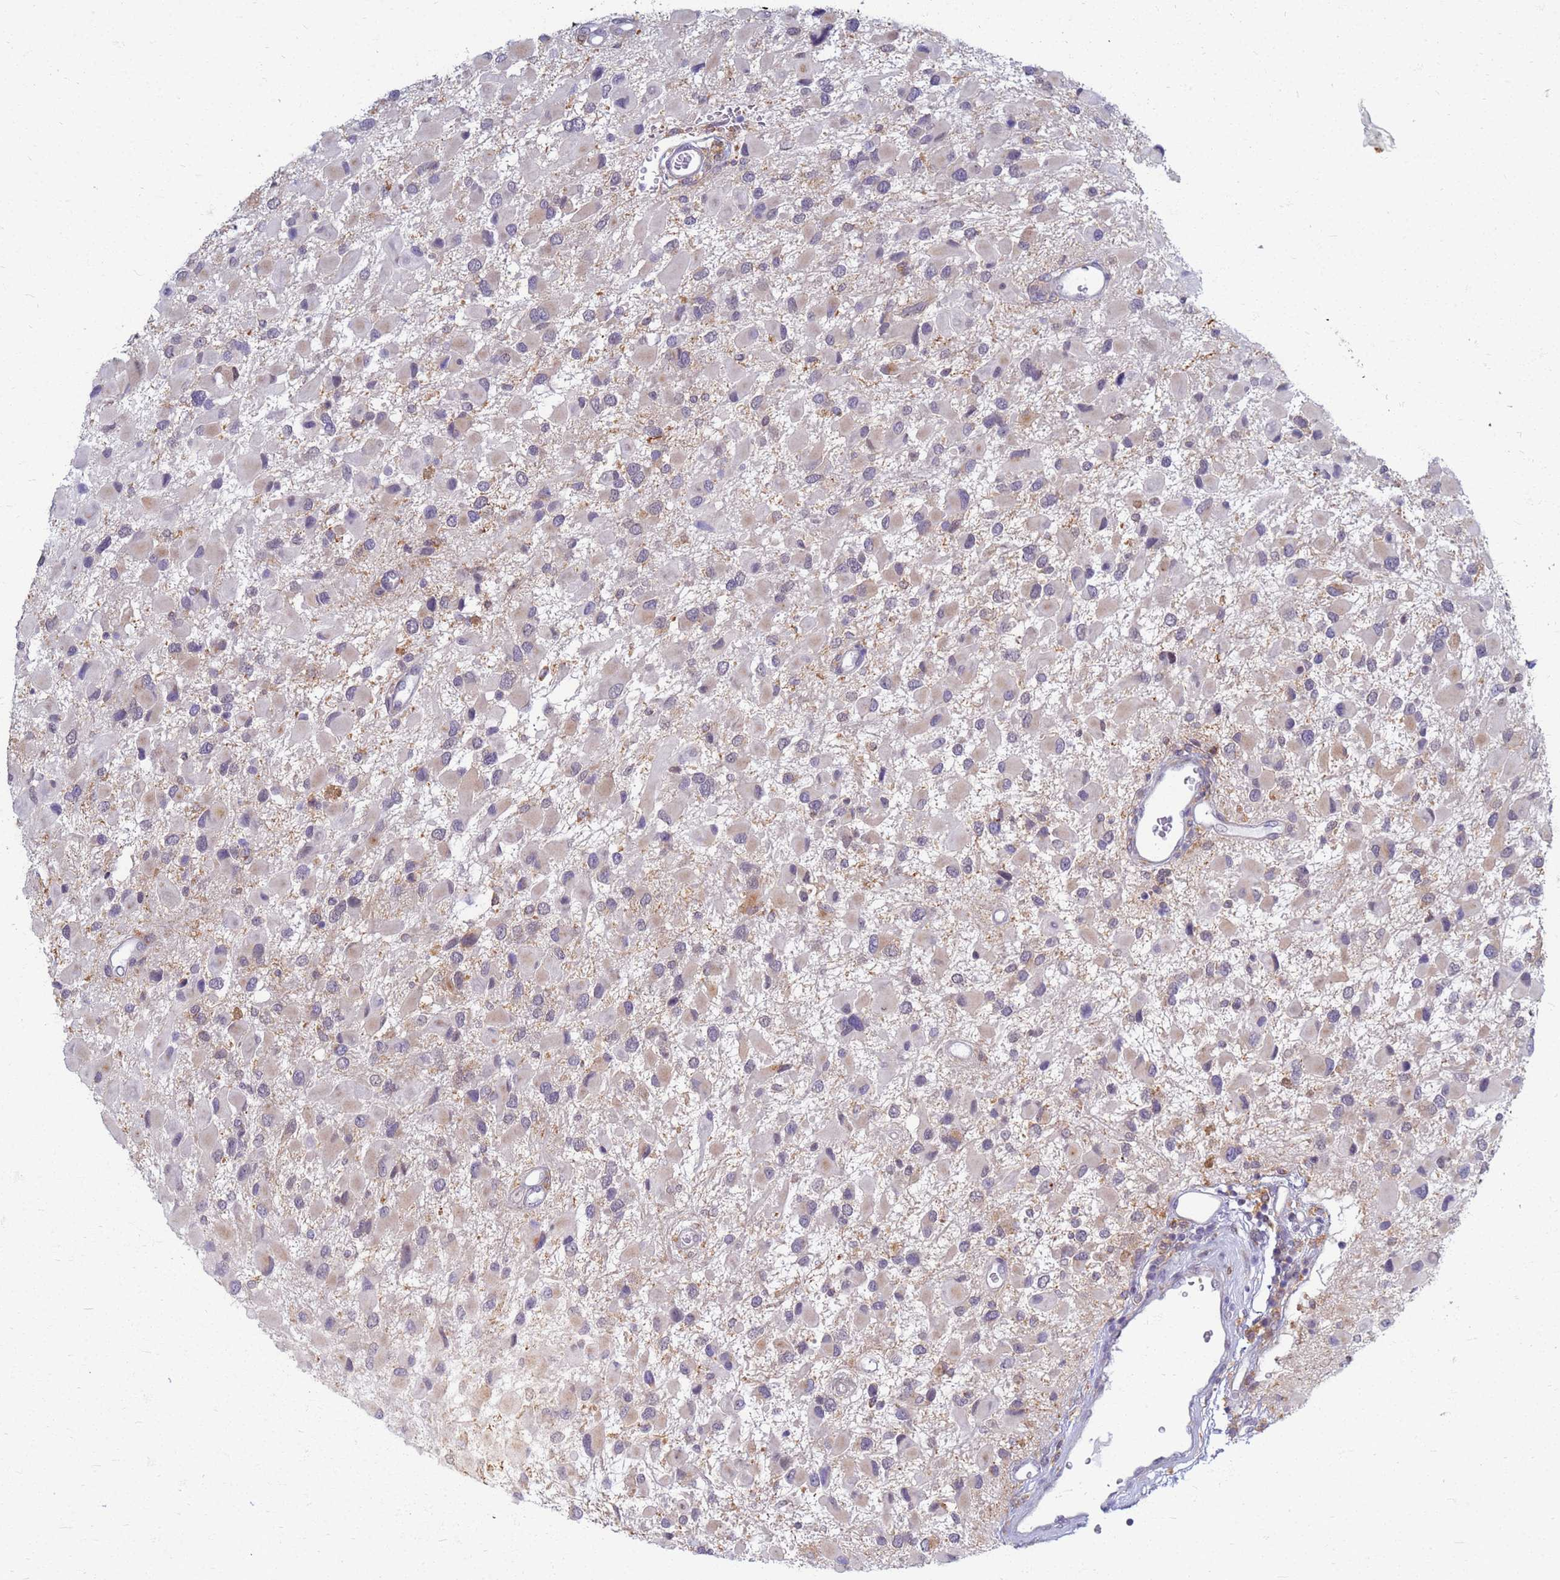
{"staining": {"intensity": "negative", "quantity": "none", "location": "none"}, "tissue": "glioma", "cell_type": "Tumor cells", "image_type": "cancer", "snomed": [{"axis": "morphology", "description": "Glioma, malignant, High grade"}, {"axis": "topography", "description": "Brain"}], "caption": "Immunohistochemistry image of neoplastic tissue: glioma stained with DAB (3,3'-diaminobenzidine) shows no significant protein expression in tumor cells. (DAB (3,3'-diaminobenzidine) IHC visualized using brightfield microscopy, high magnification).", "gene": "ATP6V1E1", "patient": {"sex": "male", "age": 53}}